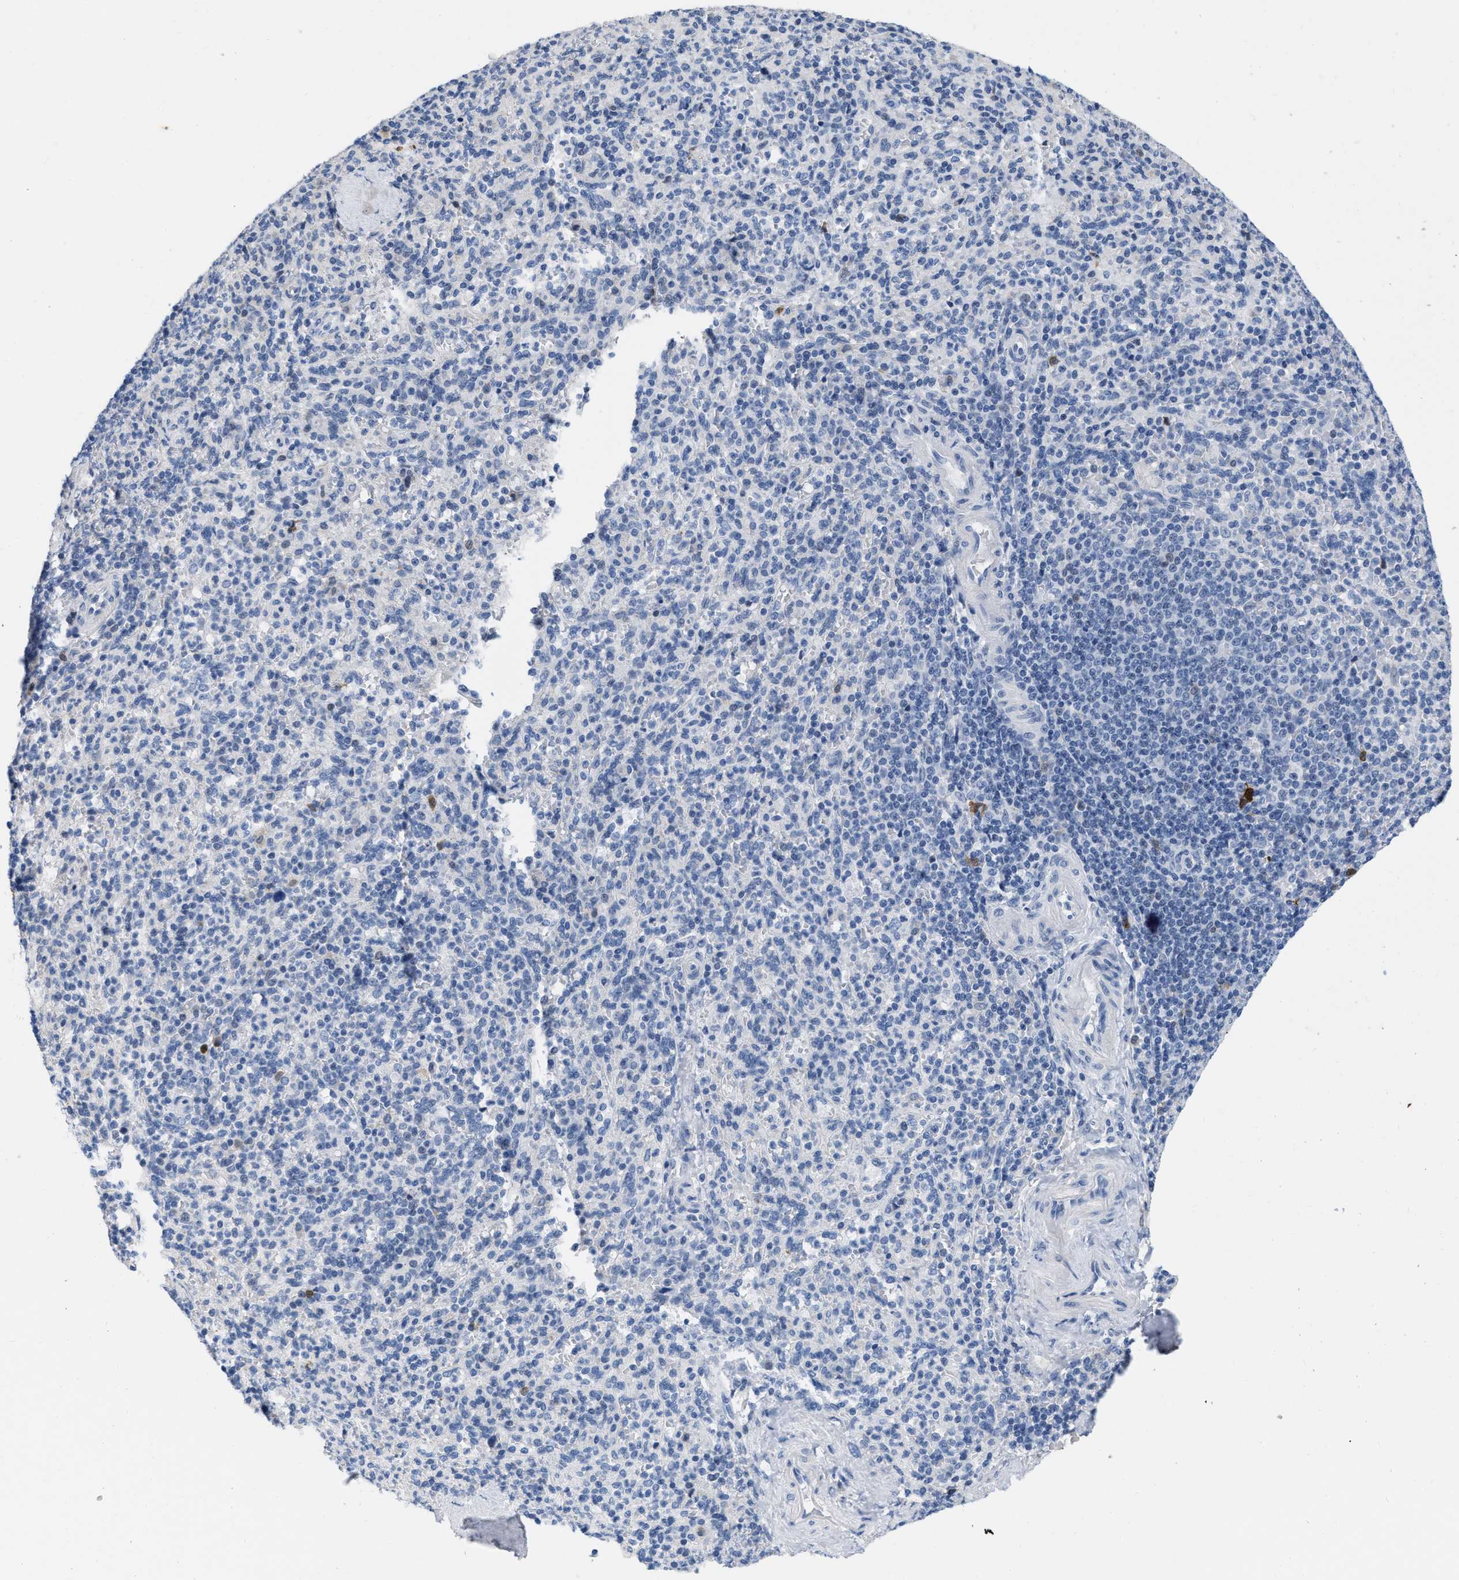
{"staining": {"intensity": "negative", "quantity": "none", "location": "none"}, "tissue": "spleen", "cell_type": "Cells in red pulp", "image_type": "normal", "snomed": [{"axis": "morphology", "description": "Normal tissue, NOS"}, {"axis": "topography", "description": "Spleen"}], "caption": "This is a image of immunohistochemistry staining of unremarkable spleen, which shows no staining in cells in red pulp. (Brightfield microscopy of DAB (3,3'-diaminobenzidine) immunohistochemistry at high magnification).", "gene": "CRYM", "patient": {"sex": "male", "age": 36}}